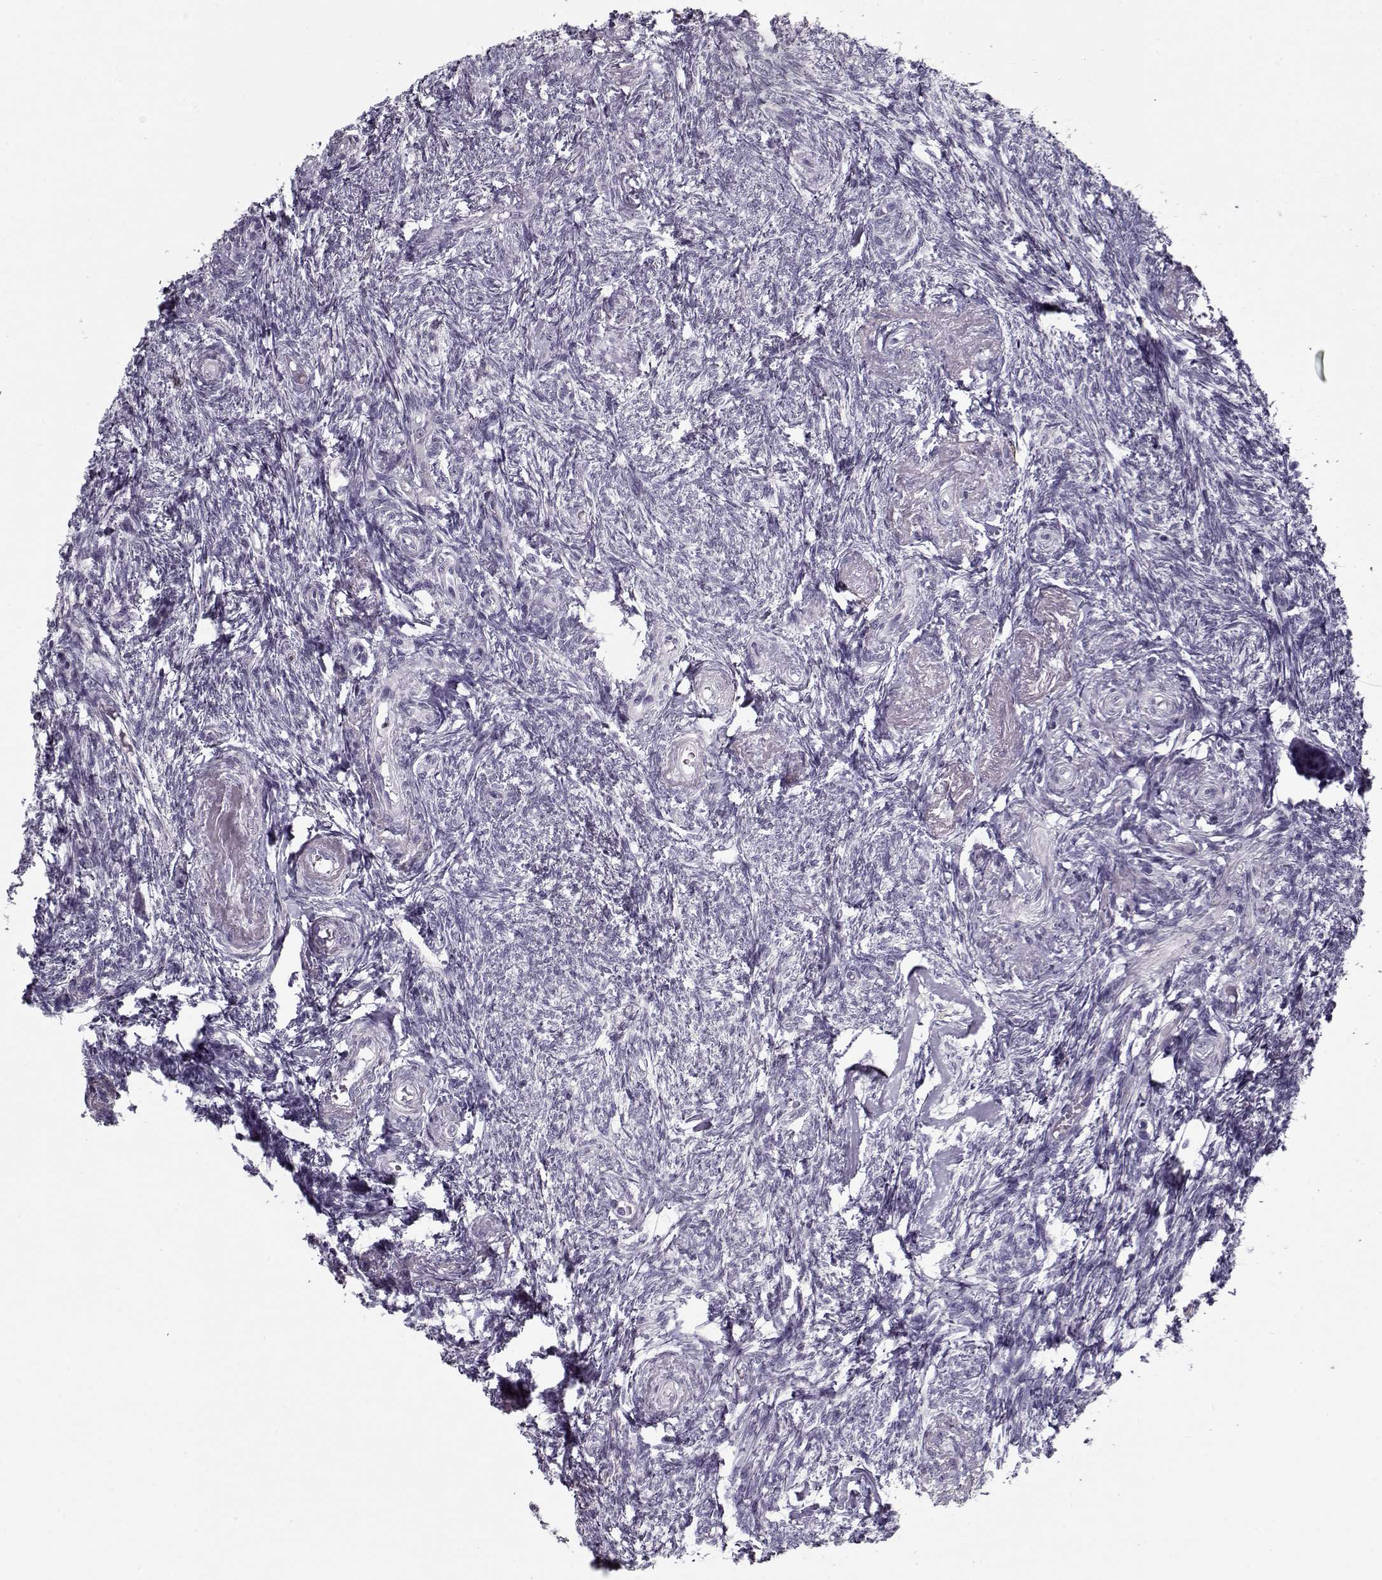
{"staining": {"intensity": "negative", "quantity": "none", "location": "none"}, "tissue": "ovary", "cell_type": "Follicle cells", "image_type": "normal", "snomed": [{"axis": "morphology", "description": "Normal tissue, NOS"}, {"axis": "topography", "description": "Ovary"}], "caption": "Protein analysis of normal ovary shows no significant expression in follicle cells. (Immunohistochemistry (ihc), brightfield microscopy, high magnification).", "gene": "RNF32", "patient": {"sex": "female", "age": 72}}